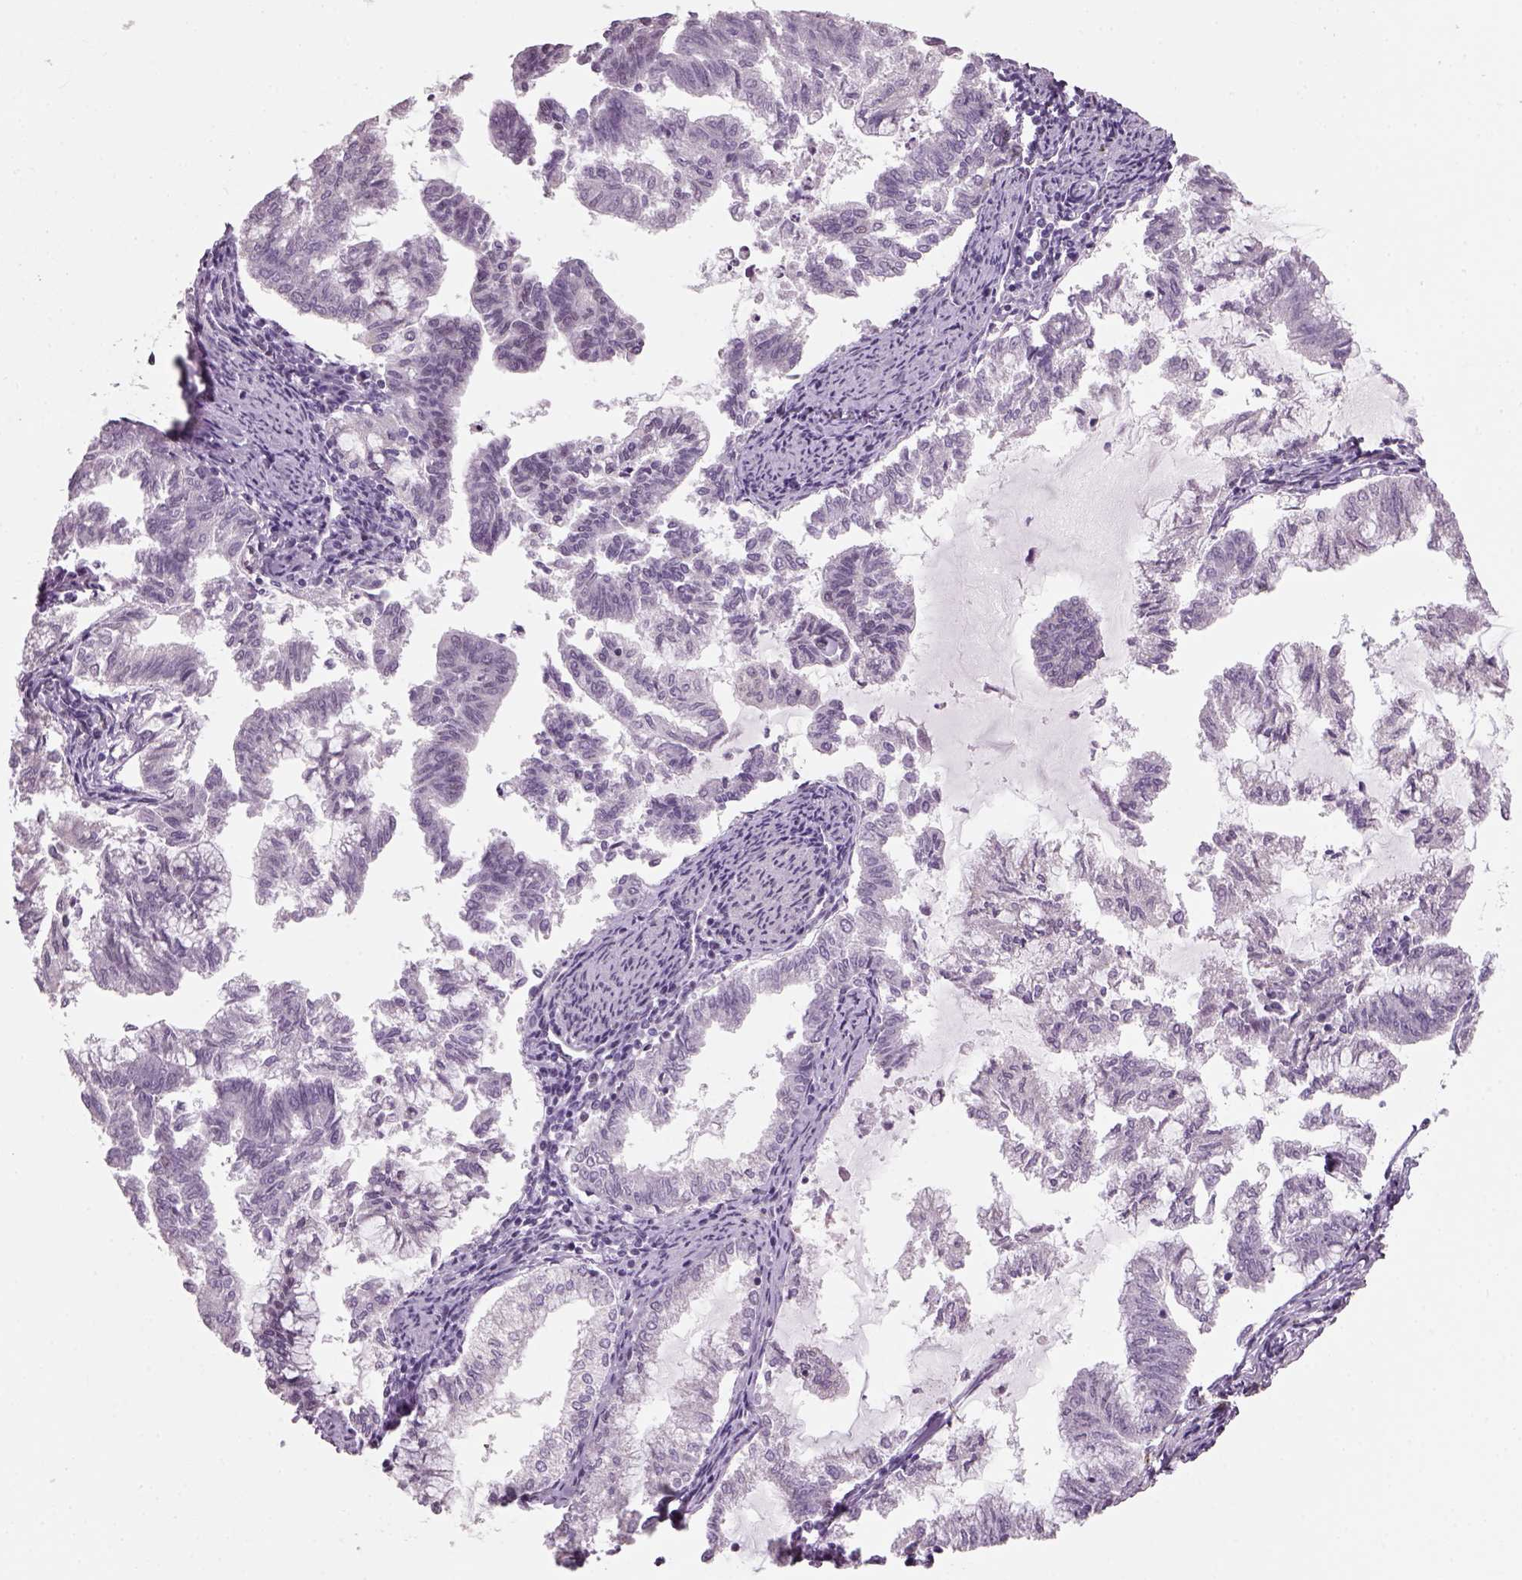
{"staining": {"intensity": "negative", "quantity": "none", "location": "none"}, "tissue": "endometrial cancer", "cell_type": "Tumor cells", "image_type": "cancer", "snomed": [{"axis": "morphology", "description": "Adenocarcinoma, NOS"}, {"axis": "topography", "description": "Endometrium"}], "caption": "This micrograph is of endometrial cancer (adenocarcinoma) stained with immunohistochemistry to label a protein in brown with the nuclei are counter-stained blue. There is no positivity in tumor cells.", "gene": "NAT8", "patient": {"sex": "female", "age": 79}}